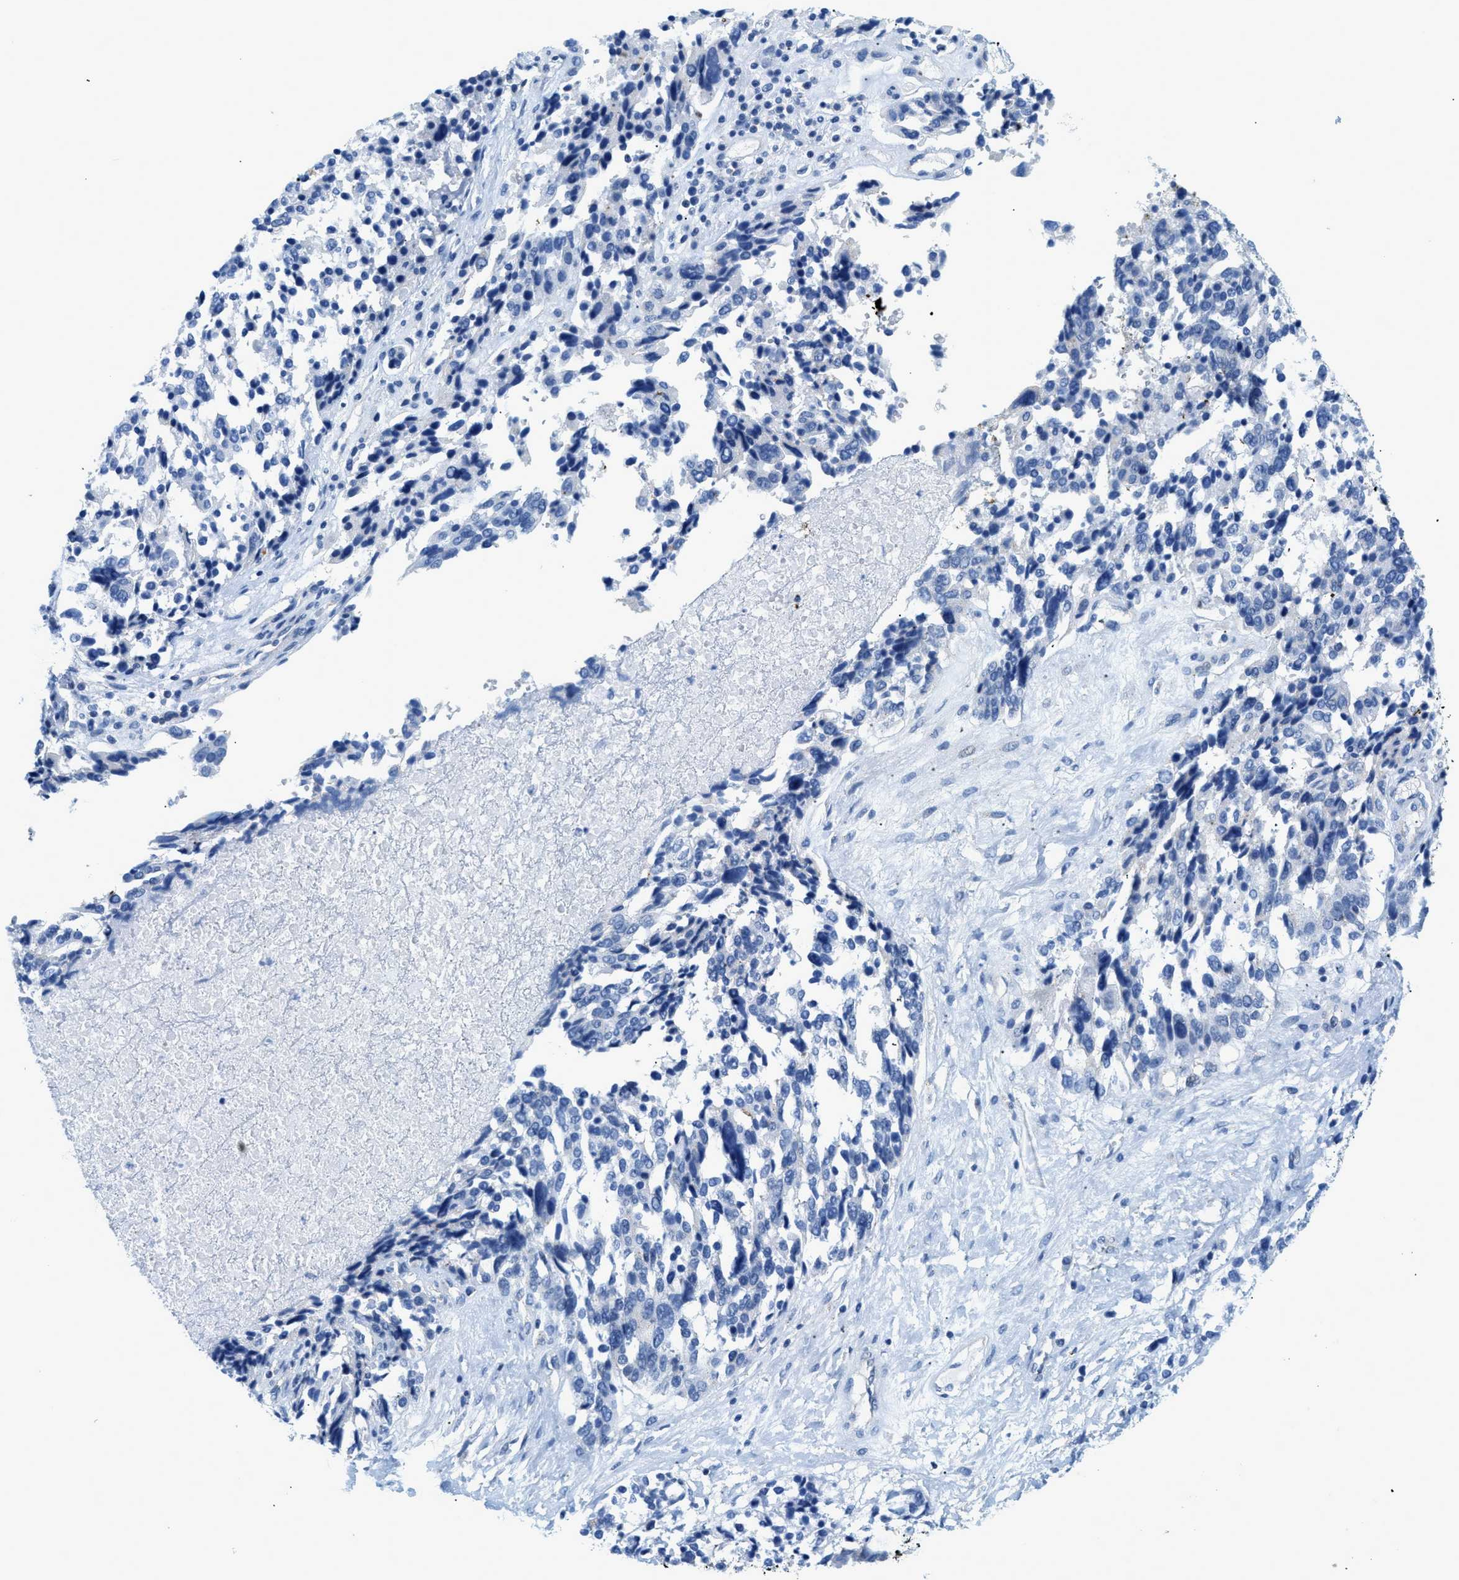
{"staining": {"intensity": "negative", "quantity": "none", "location": "none"}, "tissue": "ovarian cancer", "cell_type": "Tumor cells", "image_type": "cancer", "snomed": [{"axis": "morphology", "description": "Cystadenocarcinoma, serous, NOS"}, {"axis": "topography", "description": "Ovary"}], "caption": "DAB immunohistochemical staining of human ovarian cancer (serous cystadenocarcinoma) exhibits no significant expression in tumor cells.", "gene": "FDCSP", "patient": {"sex": "female", "age": 44}}